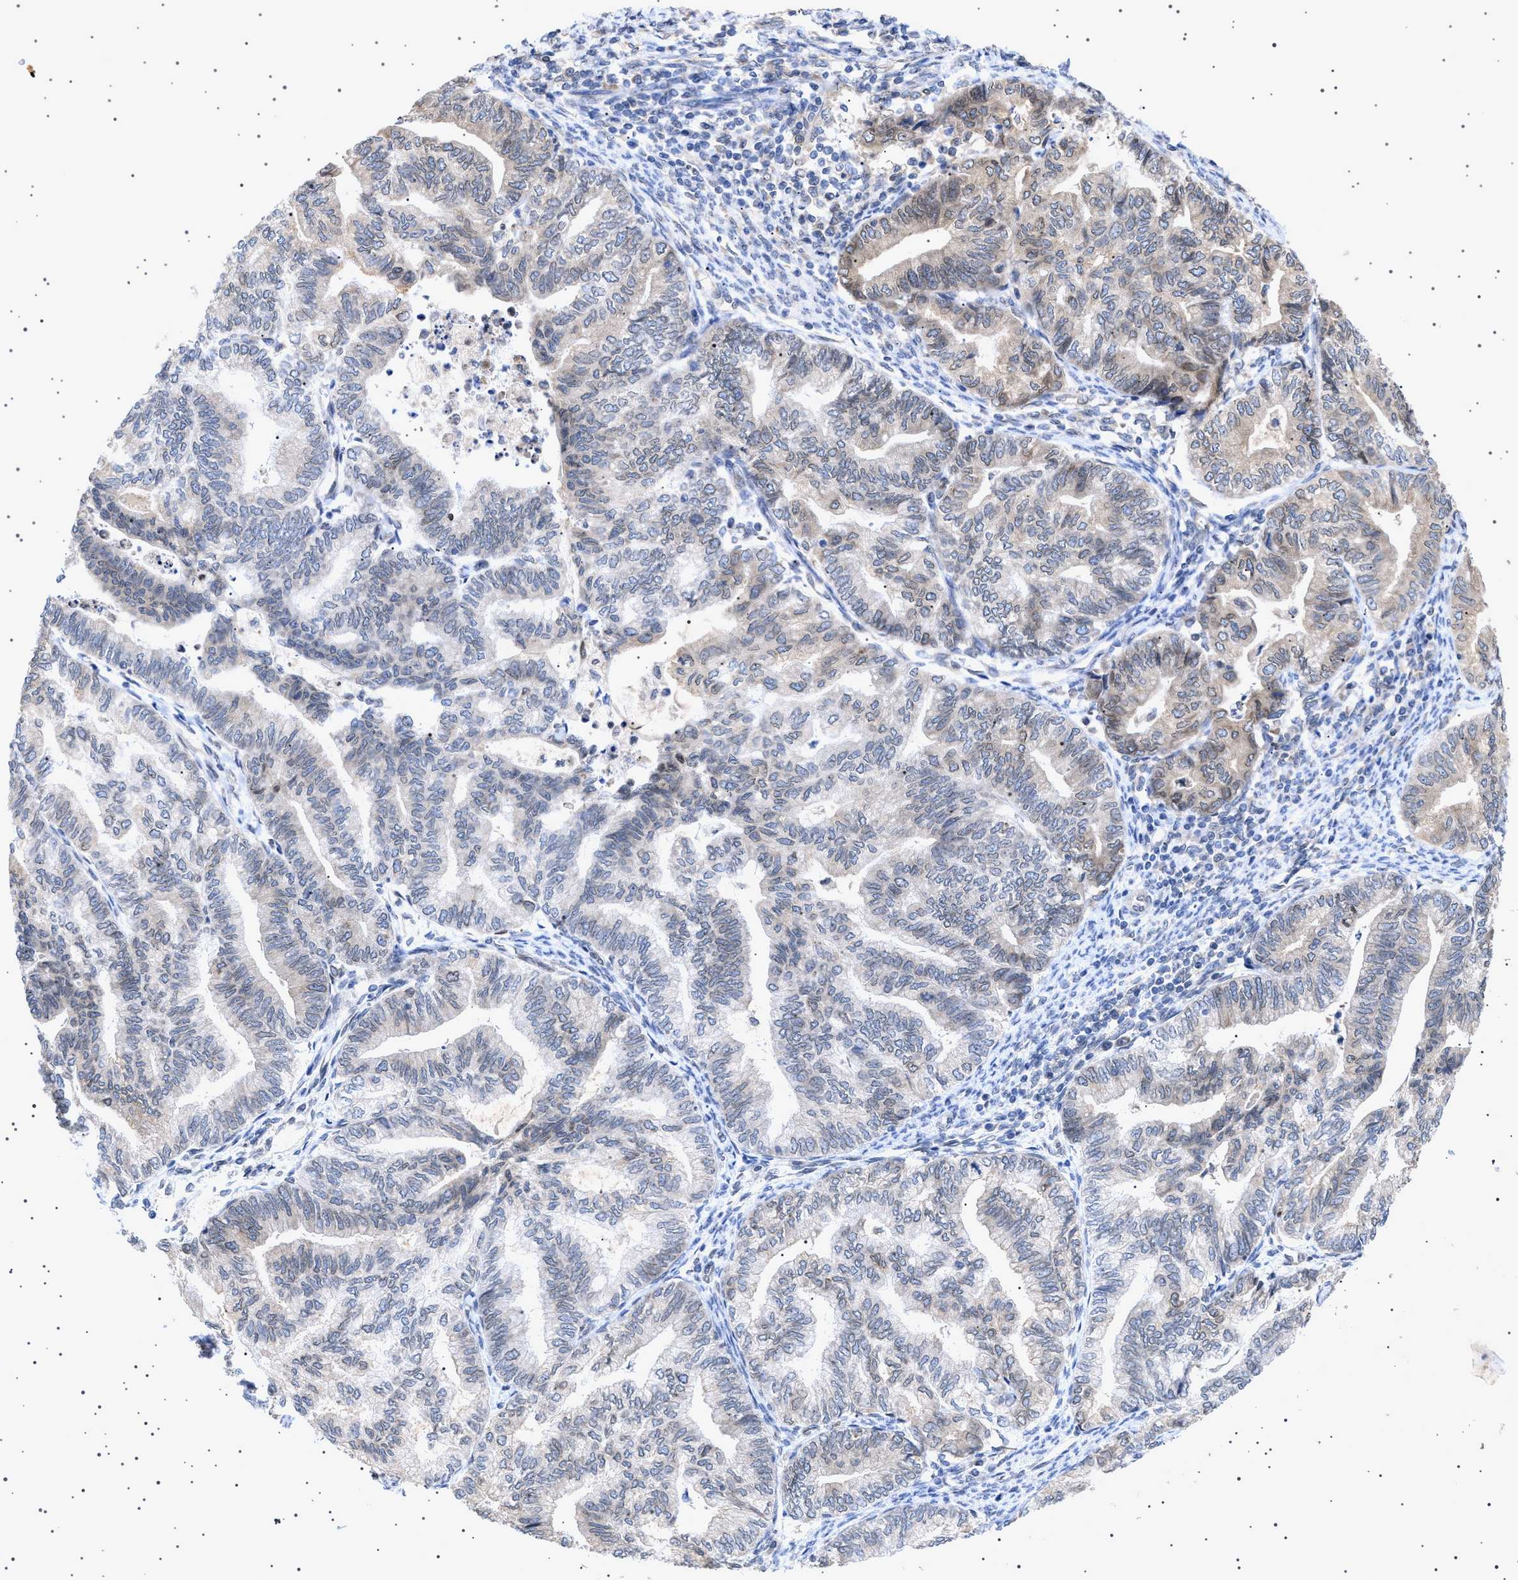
{"staining": {"intensity": "weak", "quantity": "<25%", "location": "cytoplasmic/membranous,nuclear"}, "tissue": "endometrial cancer", "cell_type": "Tumor cells", "image_type": "cancer", "snomed": [{"axis": "morphology", "description": "Adenocarcinoma, NOS"}, {"axis": "topography", "description": "Endometrium"}], "caption": "This is an immunohistochemistry histopathology image of endometrial cancer (adenocarcinoma). There is no positivity in tumor cells.", "gene": "NUP93", "patient": {"sex": "female", "age": 79}}